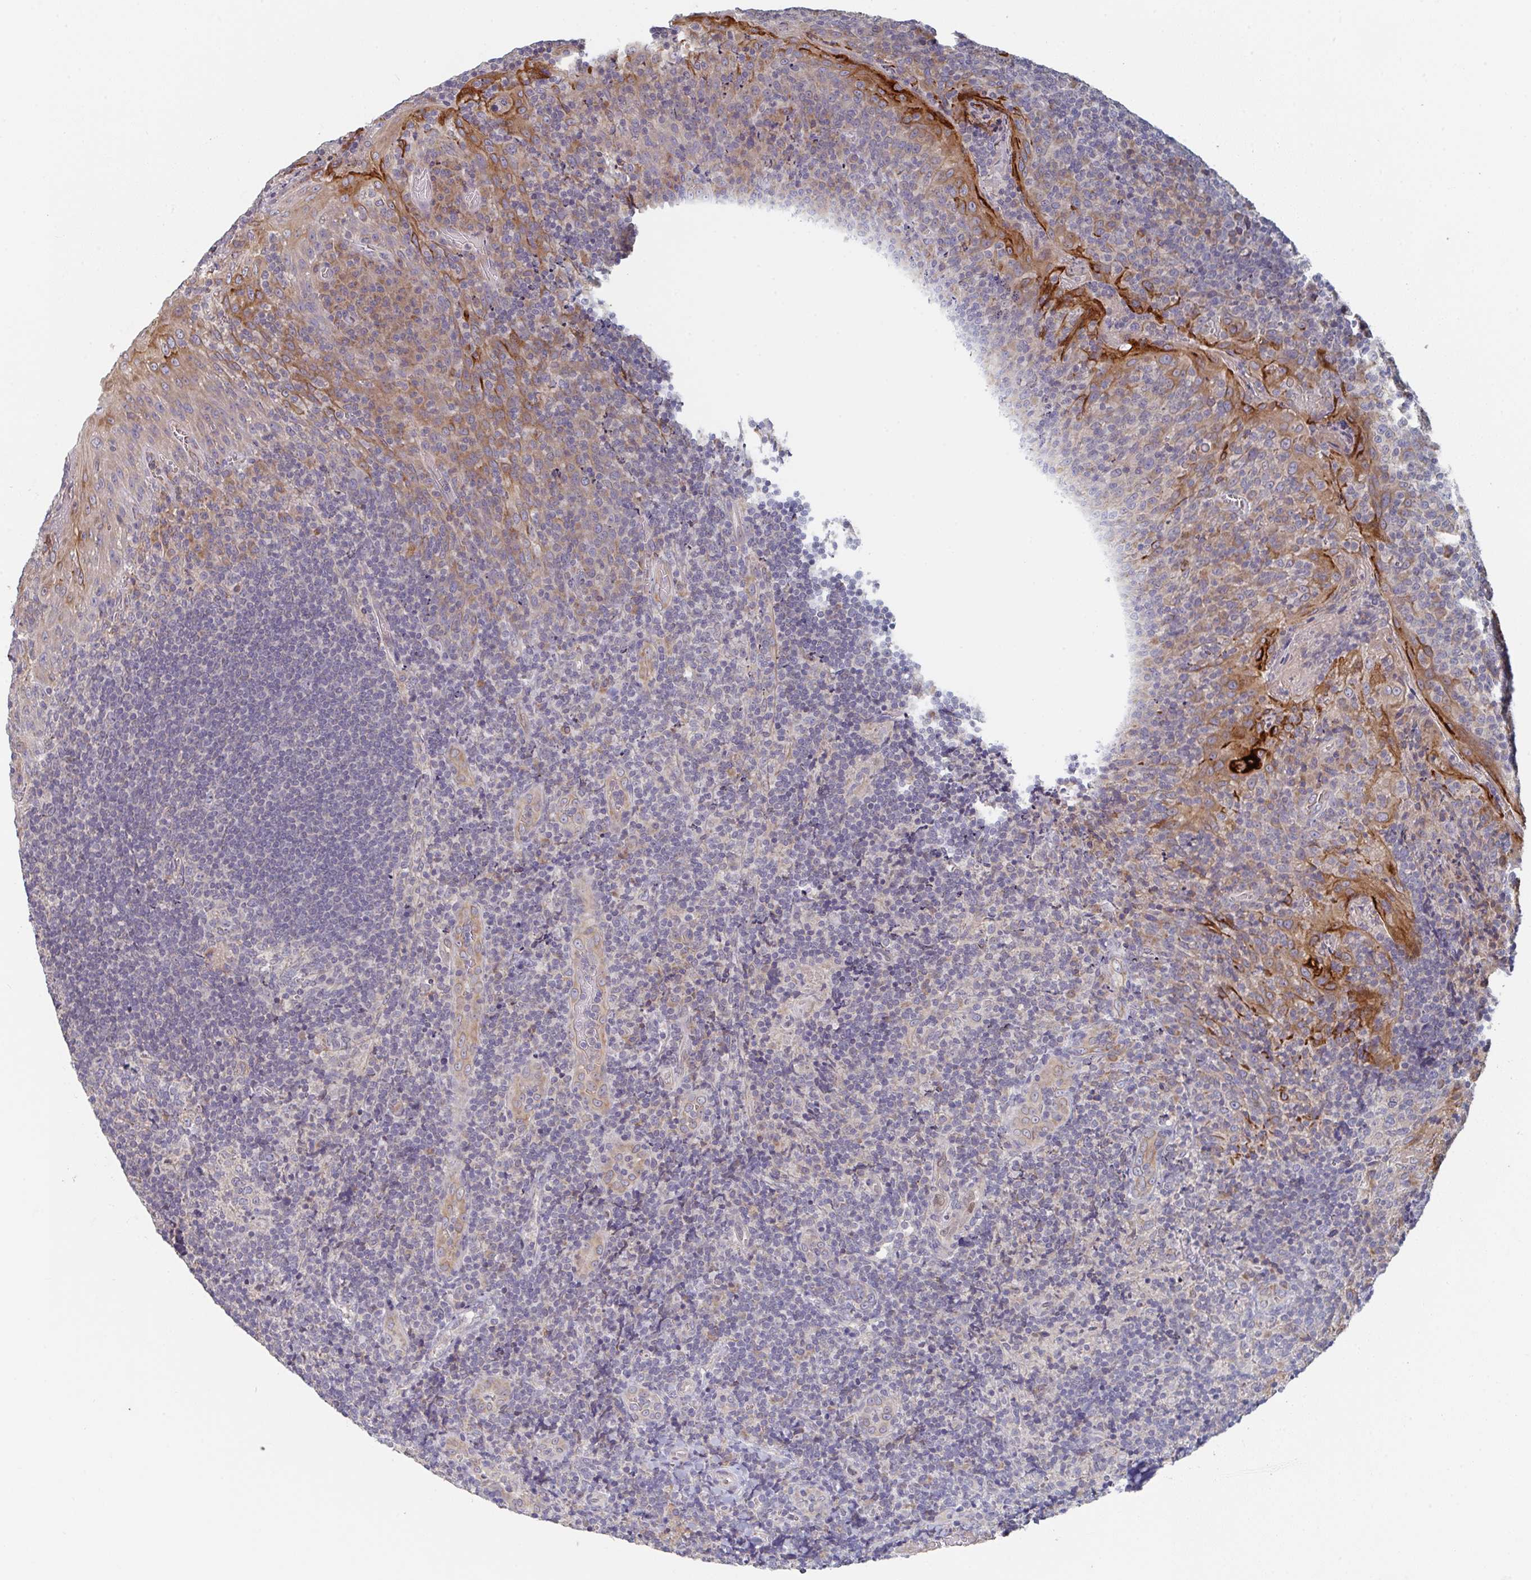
{"staining": {"intensity": "negative", "quantity": "none", "location": "none"}, "tissue": "tonsil", "cell_type": "Germinal center cells", "image_type": "normal", "snomed": [{"axis": "morphology", "description": "Normal tissue, NOS"}, {"axis": "topography", "description": "Tonsil"}], "caption": "Immunohistochemical staining of unremarkable human tonsil exhibits no significant expression in germinal center cells. (DAB (3,3'-diaminobenzidine) immunohistochemistry (IHC) with hematoxylin counter stain).", "gene": "ELOVL1", "patient": {"sex": "male", "age": 17}}